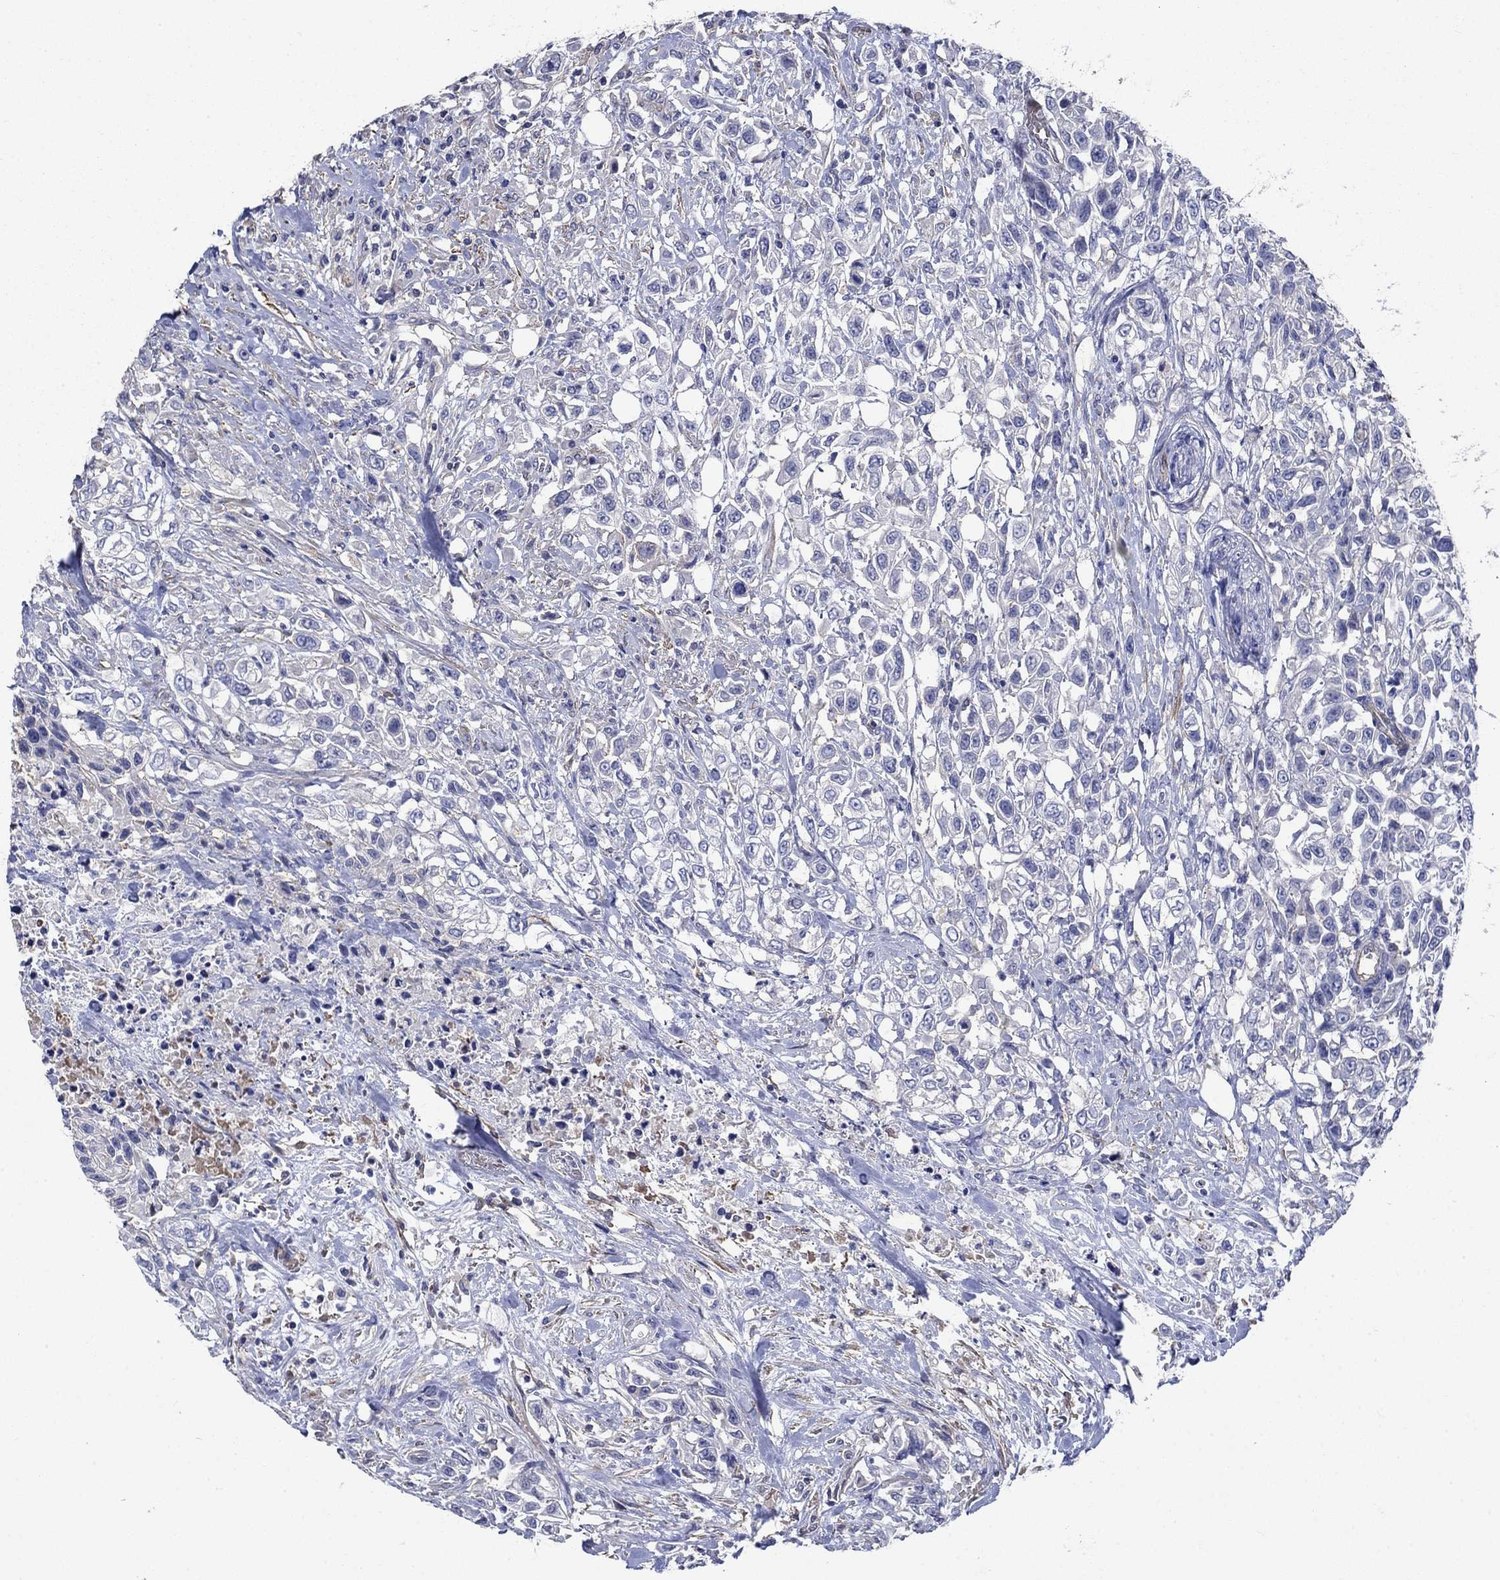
{"staining": {"intensity": "negative", "quantity": "none", "location": "none"}, "tissue": "urothelial cancer", "cell_type": "Tumor cells", "image_type": "cancer", "snomed": [{"axis": "morphology", "description": "Urothelial carcinoma, High grade"}, {"axis": "topography", "description": "Urinary bladder"}], "caption": "DAB immunohistochemical staining of human urothelial carcinoma (high-grade) shows no significant staining in tumor cells.", "gene": "FLNC", "patient": {"sex": "female", "age": 56}}